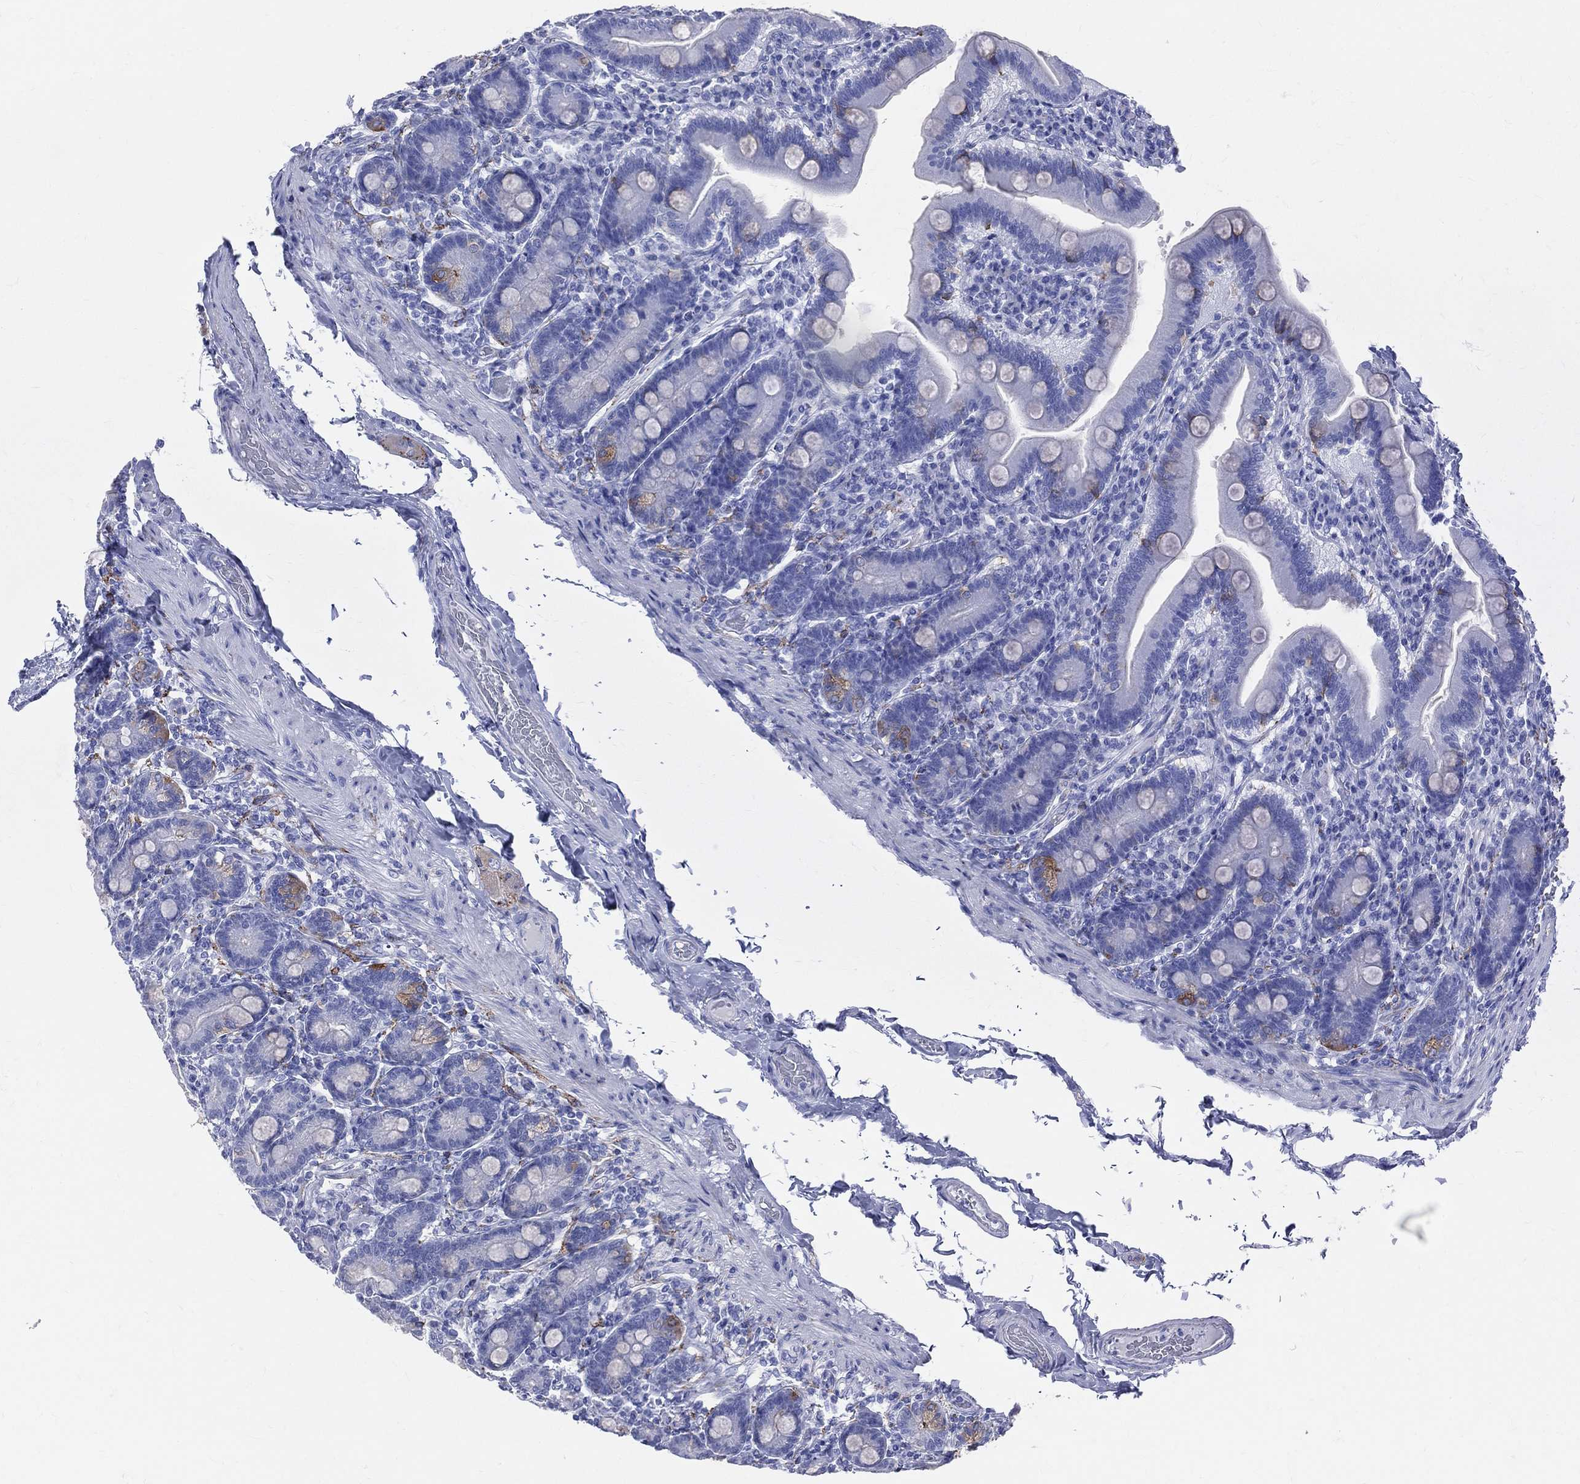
{"staining": {"intensity": "moderate", "quantity": "<25%", "location": "cytoplasmic/membranous"}, "tissue": "small intestine", "cell_type": "Glandular cells", "image_type": "normal", "snomed": [{"axis": "morphology", "description": "Normal tissue, NOS"}, {"axis": "topography", "description": "Small intestine"}], "caption": "Immunohistochemistry (IHC) micrograph of benign small intestine: human small intestine stained using immunohistochemistry (IHC) demonstrates low levels of moderate protein expression localized specifically in the cytoplasmic/membranous of glandular cells, appearing as a cytoplasmic/membranous brown color.", "gene": "SYP", "patient": {"sex": "male", "age": 66}}